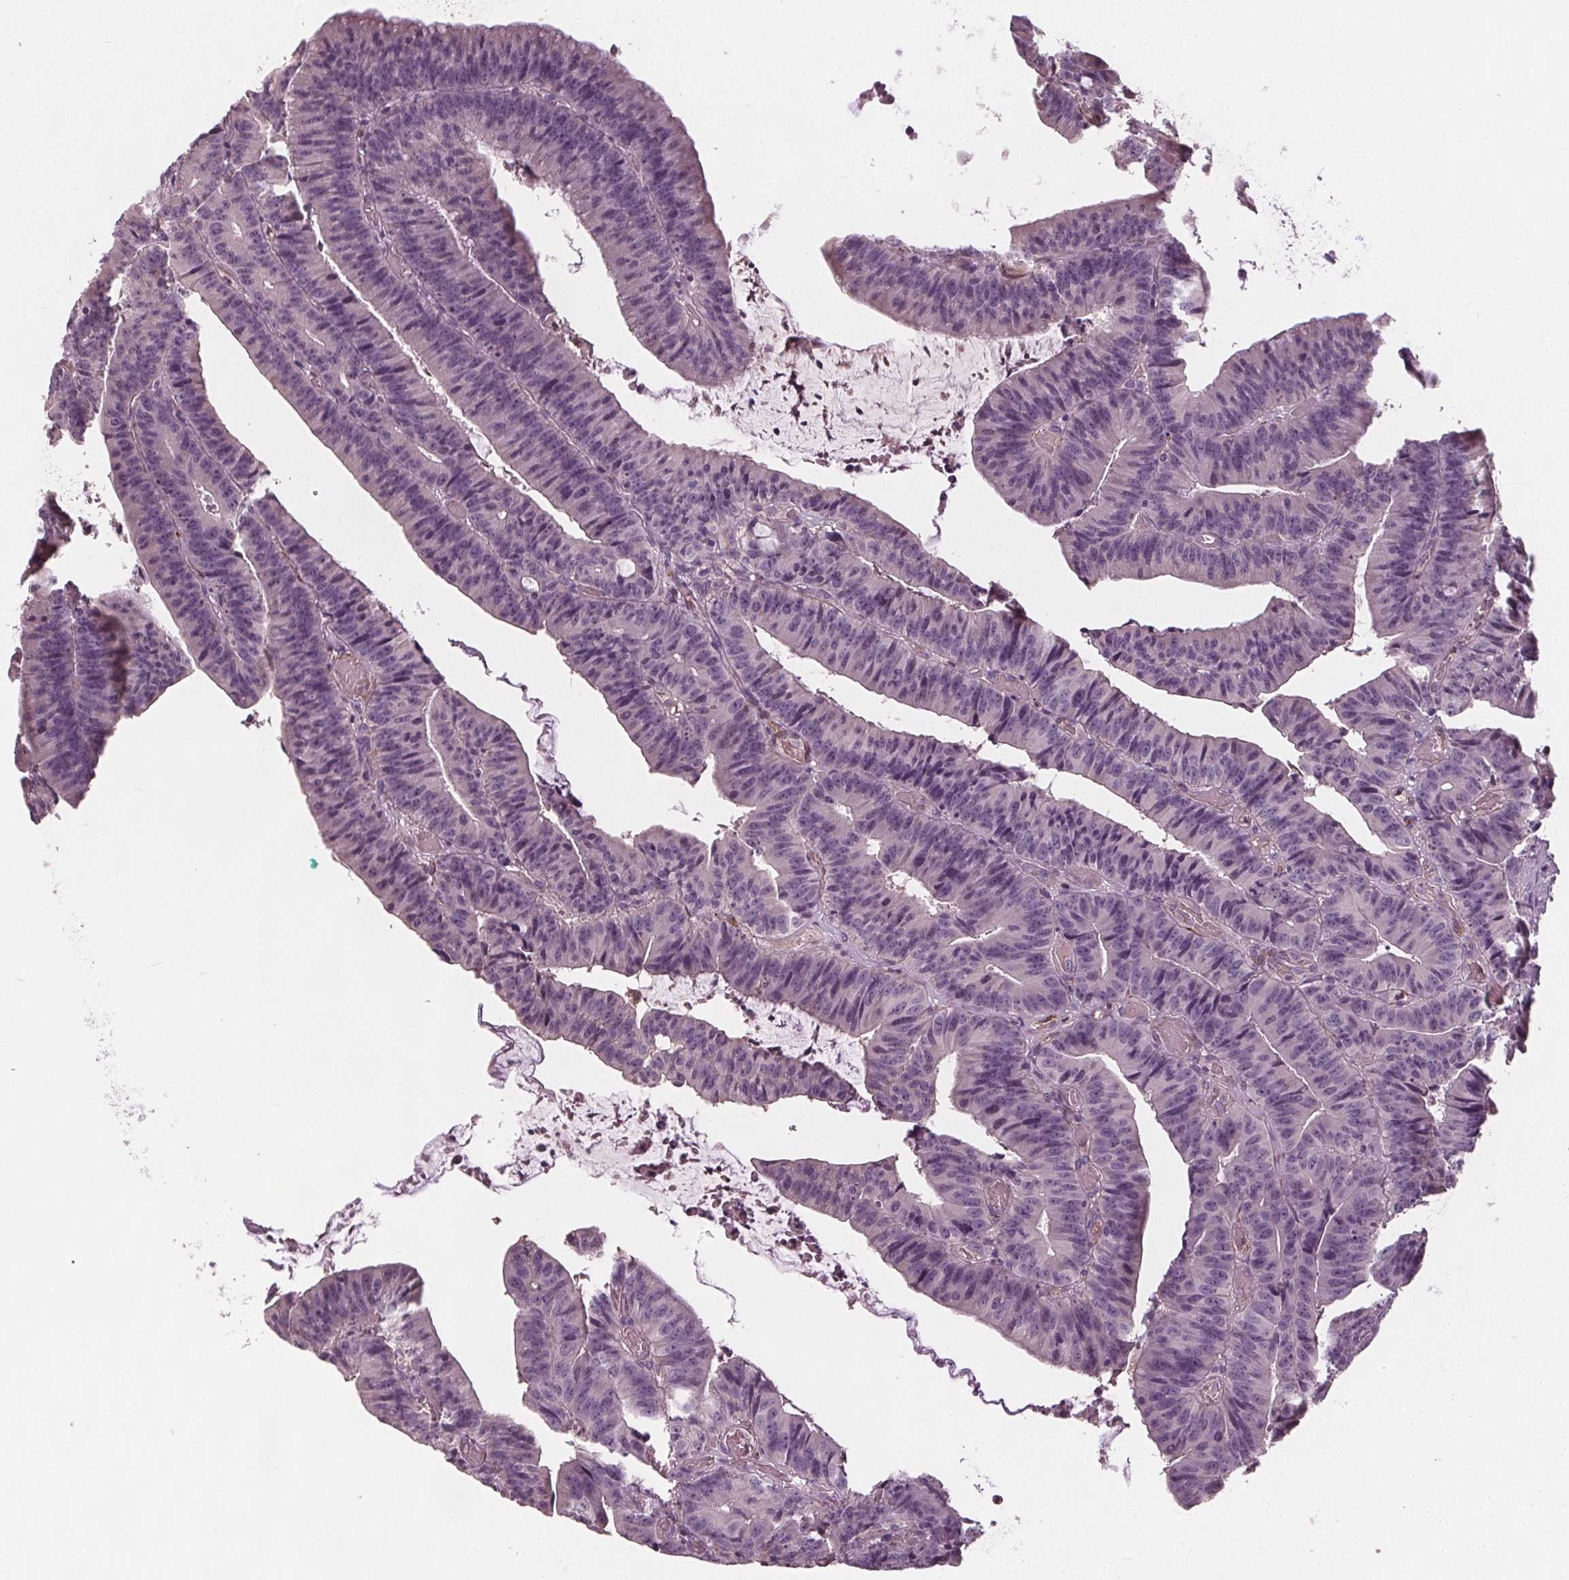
{"staining": {"intensity": "negative", "quantity": "none", "location": "none"}, "tissue": "colorectal cancer", "cell_type": "Tumor cells", "image_type": "cancer", "snomed": [{"axis": "morphology", "description": "Adenocarcinoma, NOS"}, {"axis": "topography", "description": "Colon"}], "caption": "Immunohistochemistry image of neoplastic tissue: adenocarcinoma (colorectal) stained with DAB (3,3'-diaminobenzidine) reveals no significant protein positivity in tumor cells.", "gene": "PDGFD", "patient": {"sex": "female", "age": 78}}